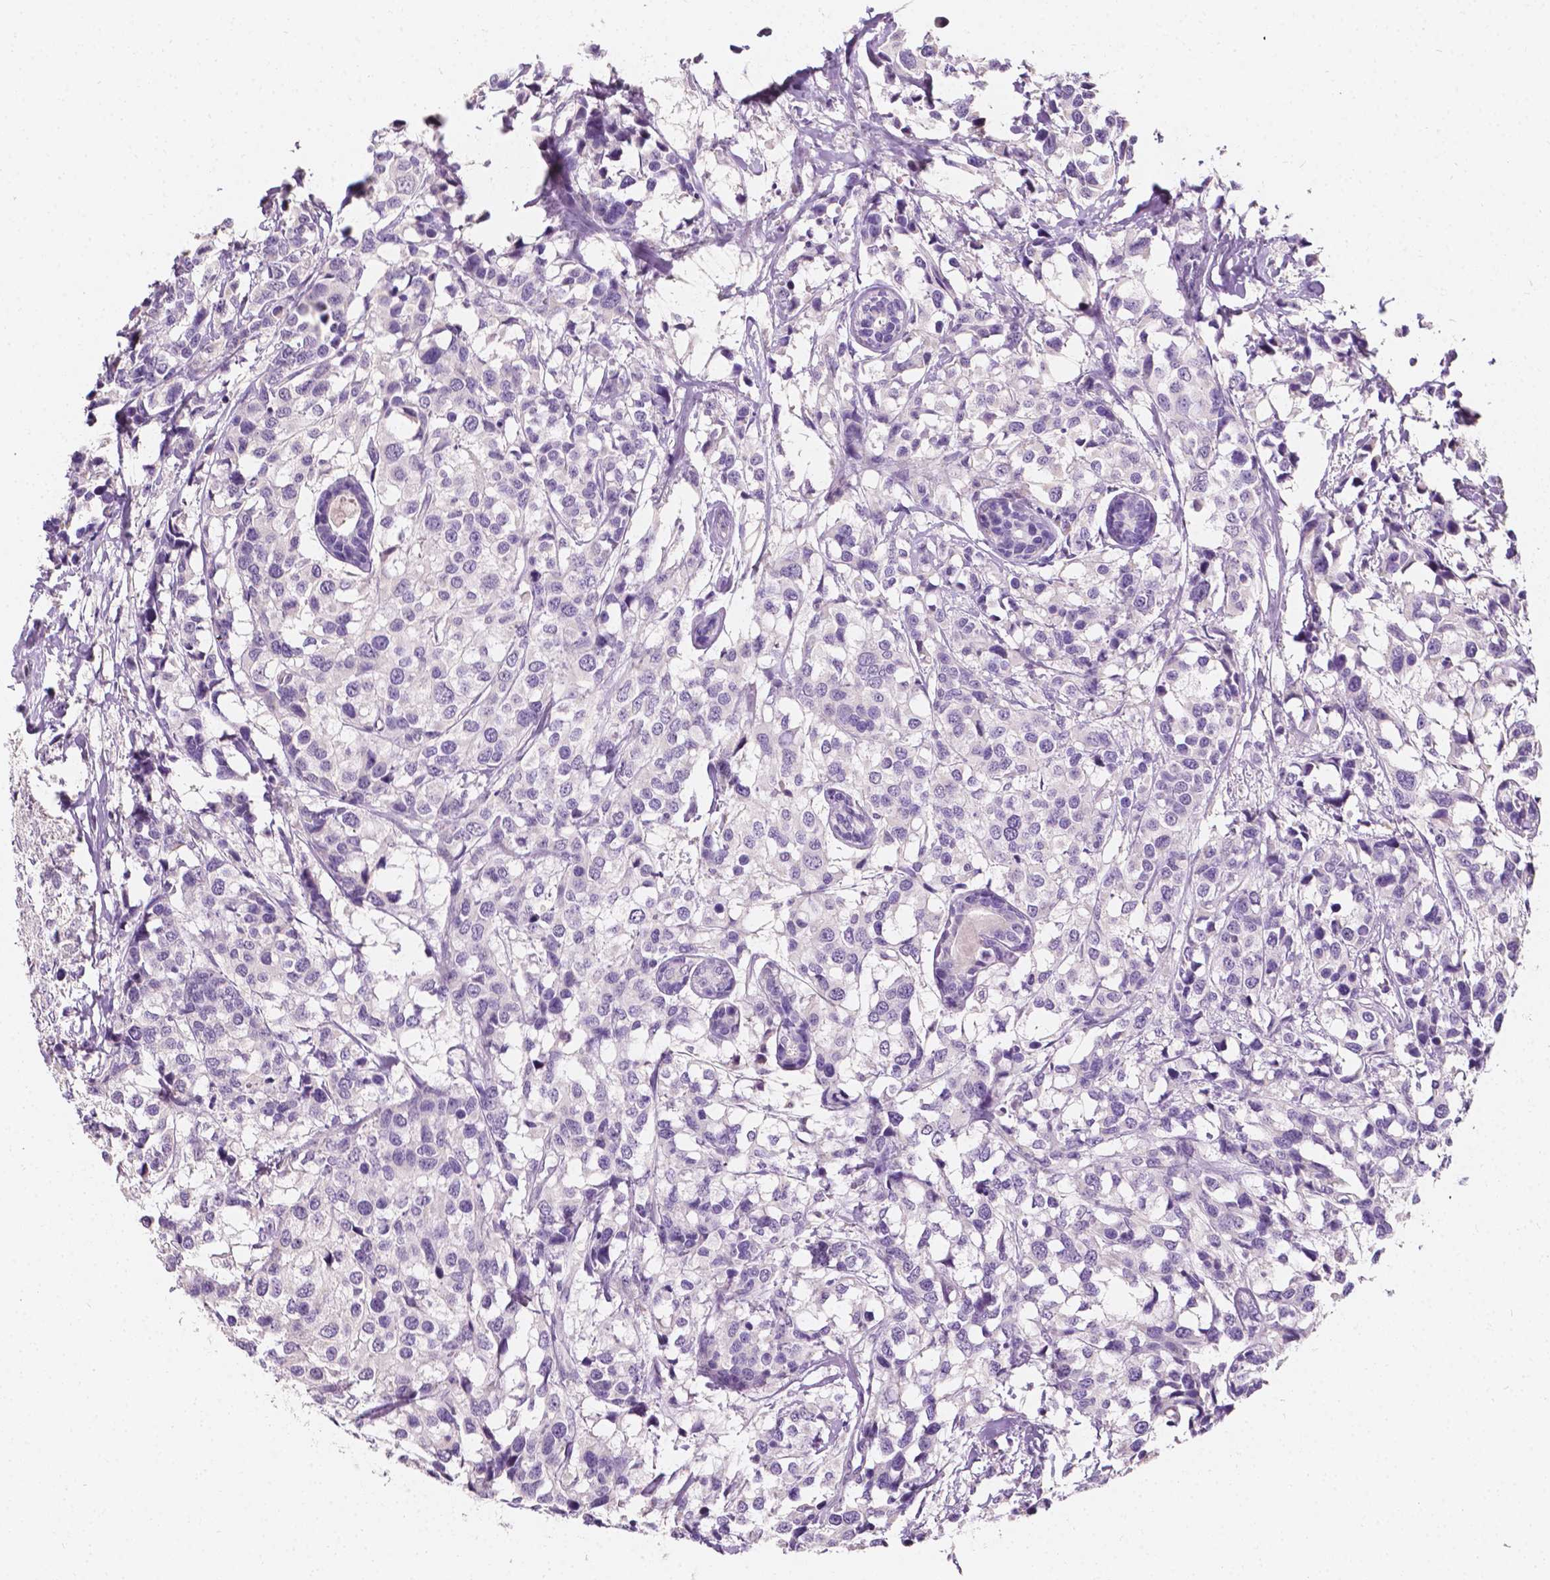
{"staining": {"intensity": "negative", "quantity": "none", "location": "none"}, "tissue": "breast cancer", "cell_type": "Tumor cells", "image_type": "cancer", "snomed": [{"axis": "morphology", "description": "Lobular carcinoma"}, {"axis": "topography", "description": "Breast"}], "caption": "Immunohistochemistry (IHC) photomicrograph of neoplastic tissue: breast lobular carcinoma stained with DAB (3,3'-diaminobenzidine) exhibits no significant protein positivity in tumor cells. The staining was performed using DAB (3,3'-diaminobenzidine) to visualize the protein expression in brown, while the nuclei were stained in blue with hematoxylin (Magnification: 20x).", "gene": "TAL1", "patient": {"sex": "female", "age": 59}}